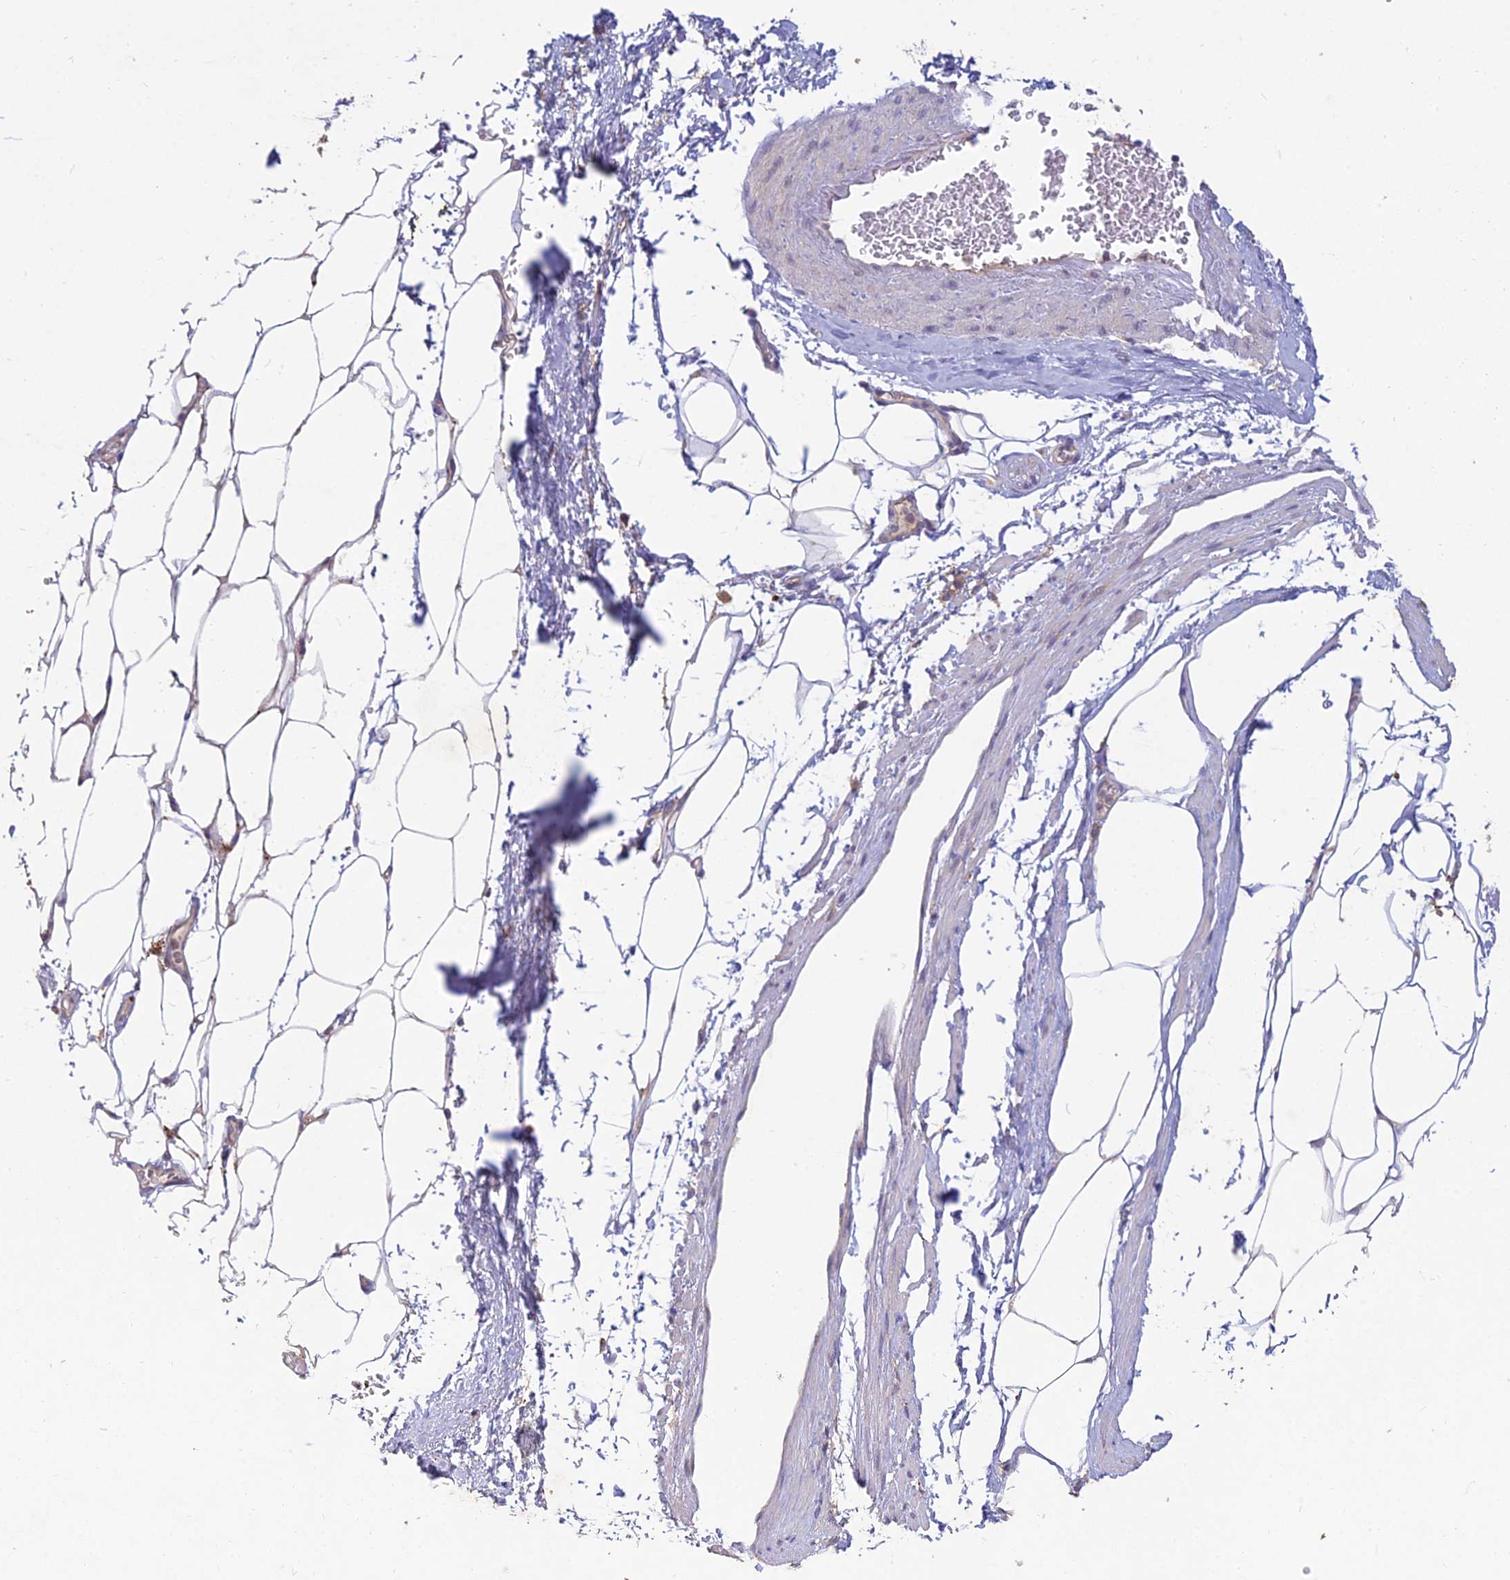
{"staining": {"intensity": "negative", "quantity": "none", "location": "none"}, "tissue": "adipose tissue", "cell_type": "Adipocytes", "image_type": "normal", "snomed": [{"axis": "morphology", "description": "Normal tissue, NOS"}, {"axis": "morphology", "description": "Adenocarcinoma, Low grade"}, {"axis": "topography", "description": "Prostate"}, {"axis": "topography", "description": "Peripheral nerve tissue"}], "caption": "A high-resolution image shows IHC staining of benign adipose tissue, which reveals no significant expression in adipocytes. (DAB immunohistochemistry visualized using brightfield microscopy, high magnification).", "gene": "NXNL2", "patient": {"sex": "male", "age": 63}}